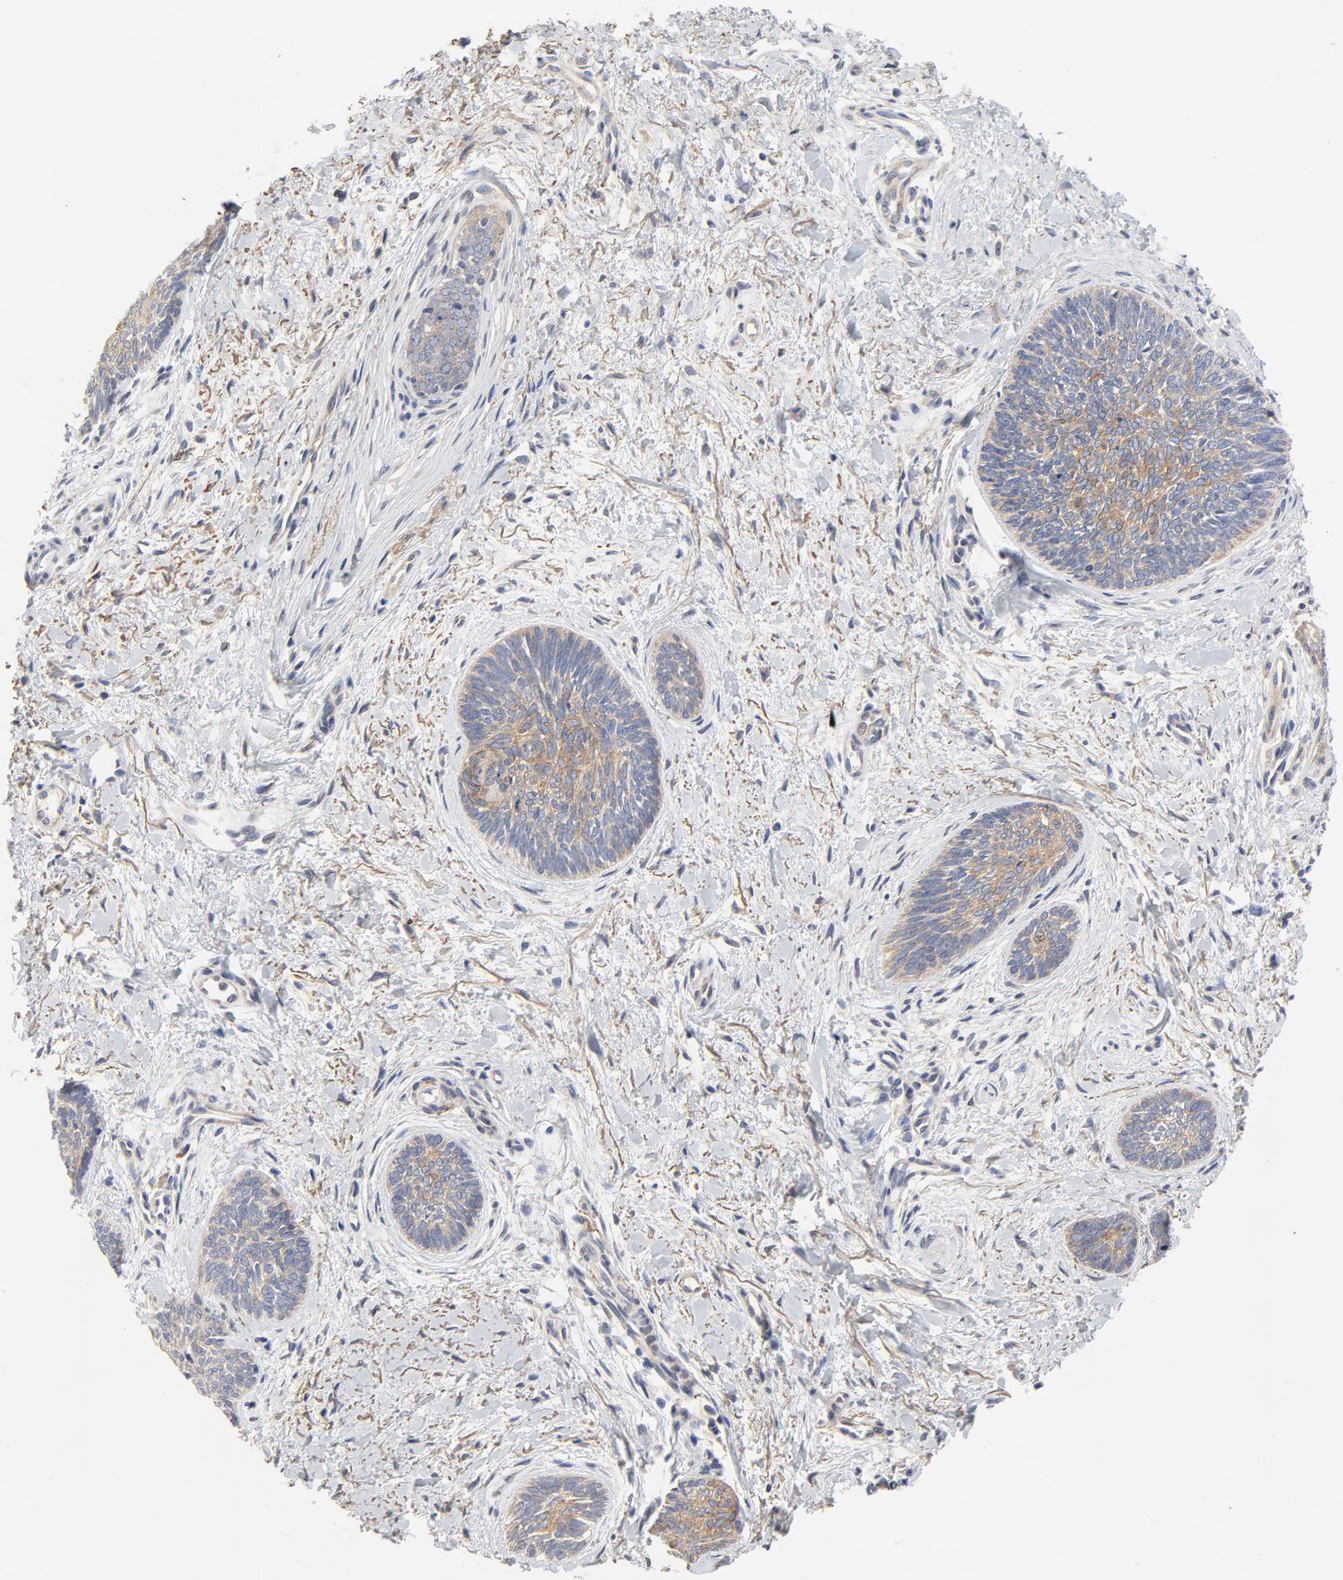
{"staining": {"intensity": "weak", "quantity": "25%-75%", "location": "cytoplasmic/membranous"}, "tissue": "skin cancer", "cell_type": "Tumor cells", "image_type": "cancer", "snomed": [{"axis": "morphology", "description": "Basal cell carcinoma"}, {"axis": "topography", "description": "Skin"}], "caption": "This image reveals IHC staining of basal cell carcinoma (skin), with low weak cytoplasmic/membranous staining in approximately 25%-75% of tumor cells.", "gene": "VAV2", "patient": {"sex": "female", "age": 81}}